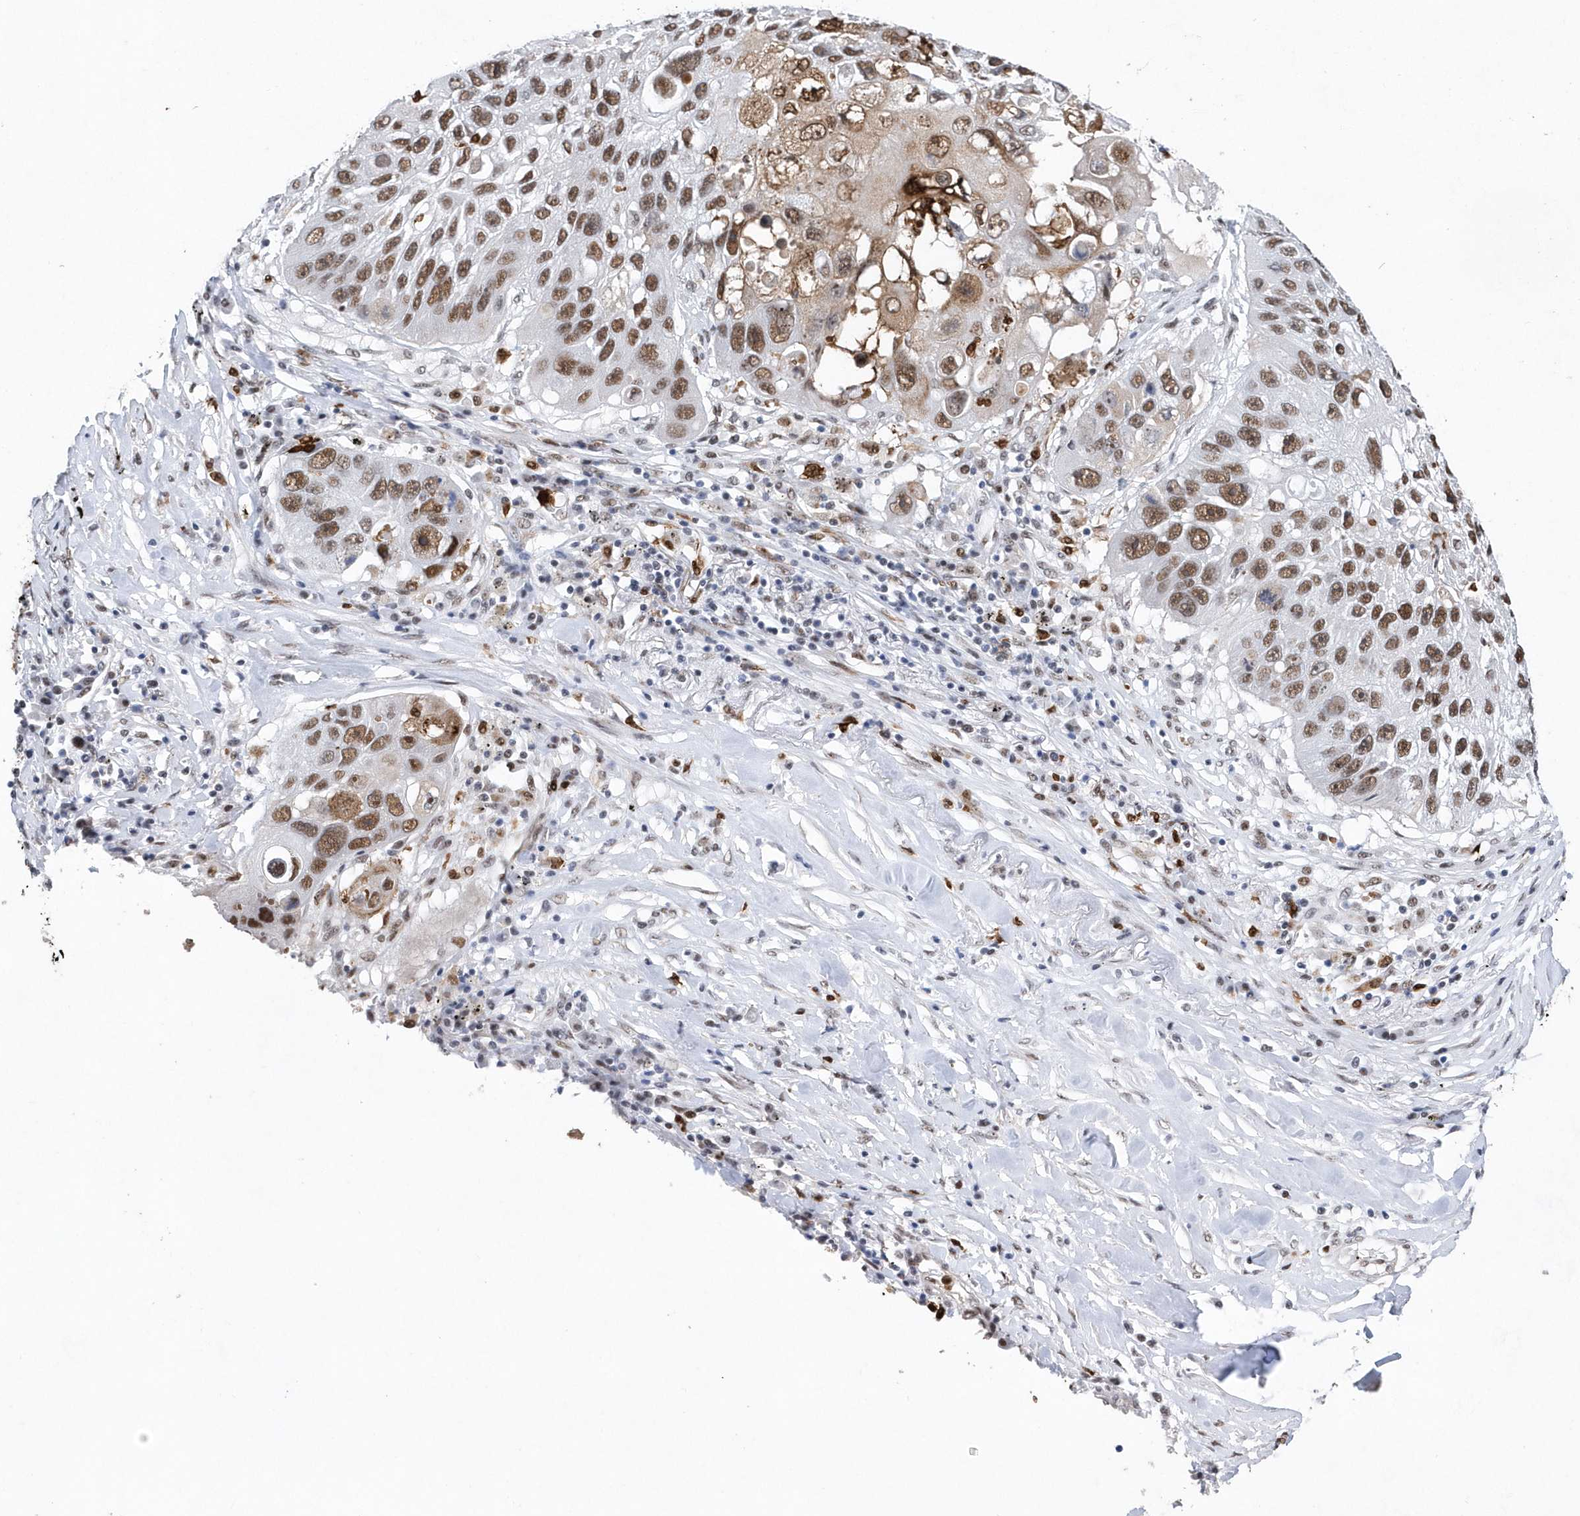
{"staining": {"intensity": "moderate", "quantity": ">75%", "location": "nuclear"}, "tissue": "lung cancer", "cell_type": "Tumor cells", "image_type": "cancer", "snomed": [{"axis": "morphology", "description": "Squamous cell carcinoma, NOS"}, {"axis": "topography", "description": "Lung"}], "caption": "Immunohistochemistry histopathology image of neoplastic tissue: human lung squamous cell carcinoma stained using immunohistochemistry (IHC) exhibits medium levels of moderate protein expression localized specifically in the nuclear of tumor cells, appearing as a nuclear brown color.", "gene": "RPP30", "patient": {"sex": "male", "age": 61}}